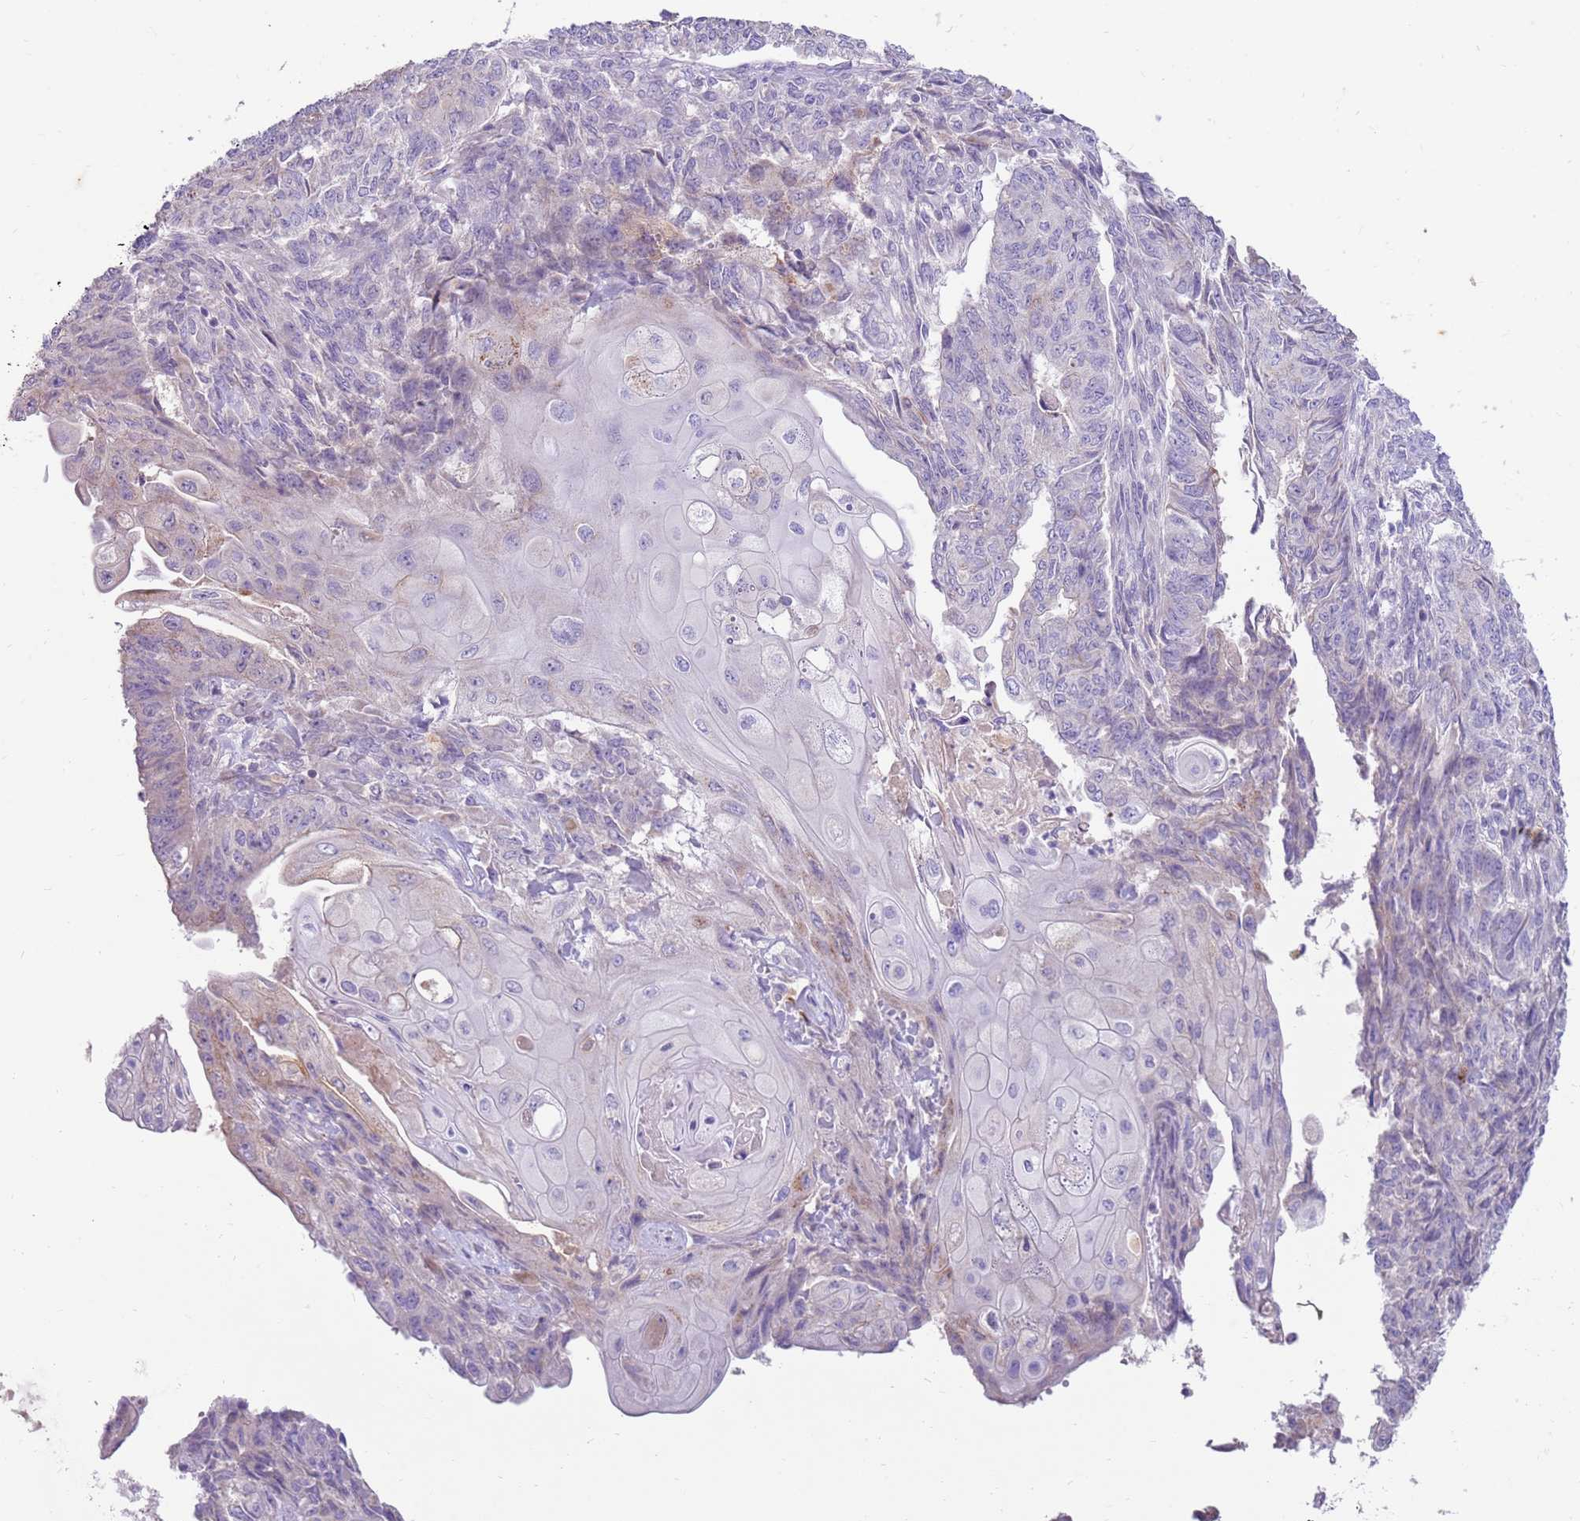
{"staining": {"intensity": "negative", "quantity": "none", "location": "none"}, "tissue": "endometrial cancer", "cell_type": "Tumor cells", "image_type": "cancer", "snomed": [{"axis": "morphology", "description": "Adenocarcinoma, NOS"}, {"axis": "topography", "description": "Endometrium"}], "caption": "Tumor cells show no significant protein staining in adenocarcinoma (endometrial). The staining was performed using DAB (3,3'-diaminobenzidine) to visualize the protein expression in brown, while the nuclei were stained in blue with hematoxylin (Magnification: 20x).", "gene": "SLC44A4", "patient": {"sex": "female", "age": 32}}